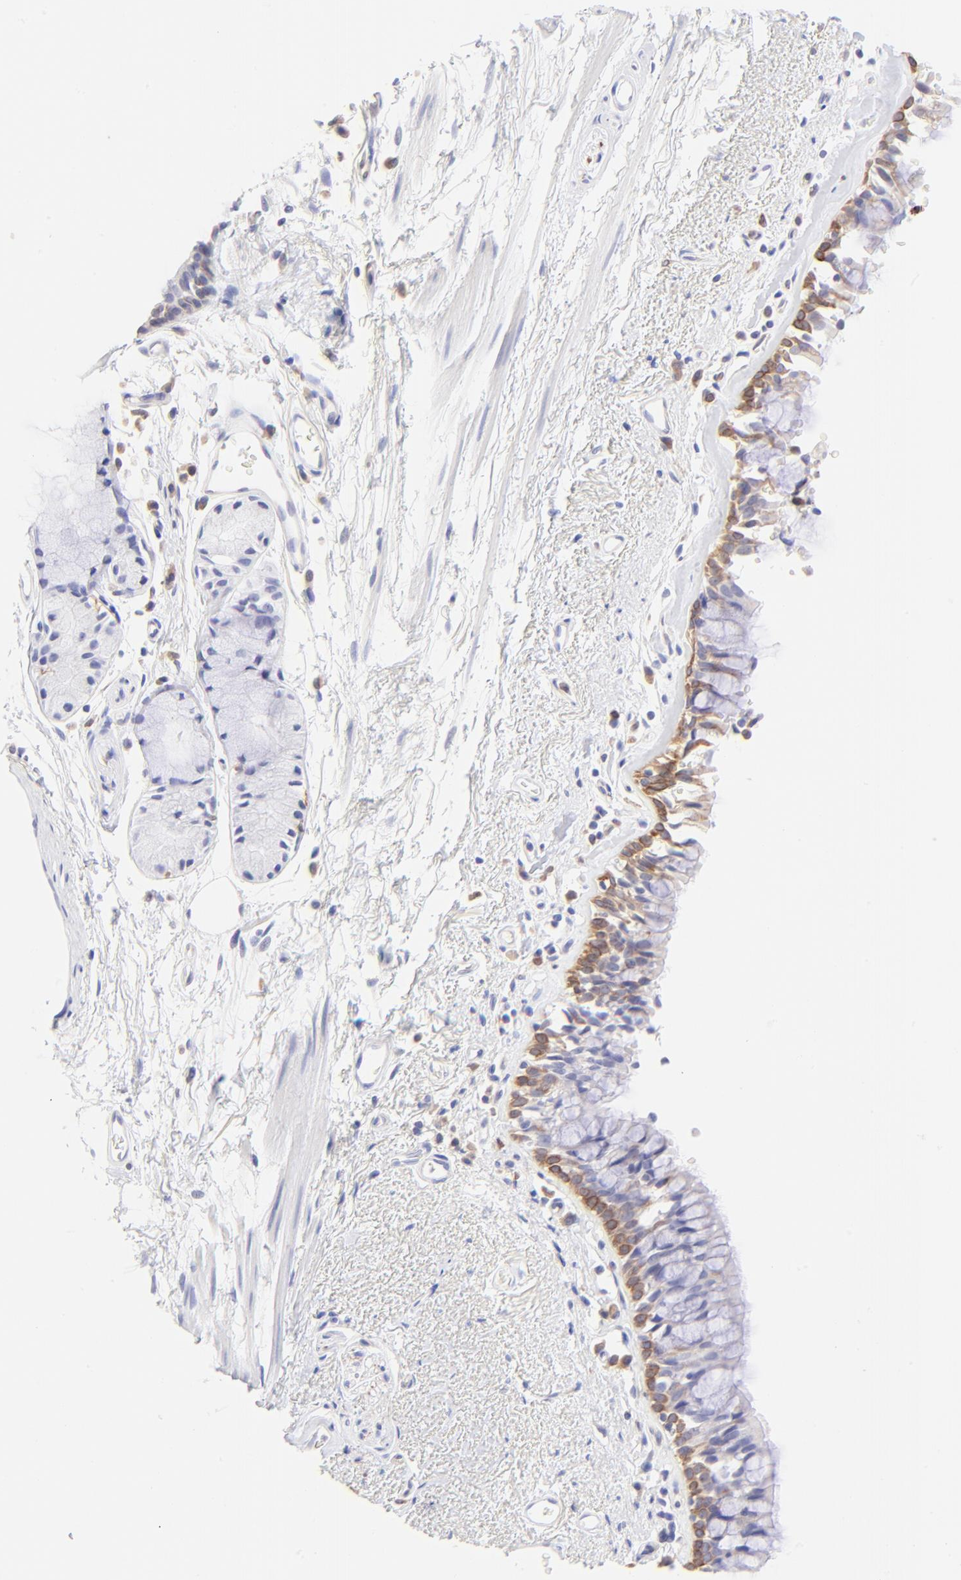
{"staining": {"intensity": "moderate", "quantity": "<25%", "location": "cytoplasmic/membranous"}, "tissue": "bronchus", "cell_type": "Respiratory epithelial cells", "image_type": "normal", "snomed": [{"axis": "morphology", "description": "Normal tissue, NOS"}, {"axis": "morphology", "description": "Adenocarcinoma, NOS"}, {"axis": "topography", "description": "Bronchus"}, {"axis": "topography", "description": "Lung"}], "caption": "Bronchus stained with a brown dye displays moderate cytoplasmic/membranous positive expression in about <25% of respiratory epithelial cells.", "gene": "IRAG2", "patient": {"sex": "male", "age": 71}}